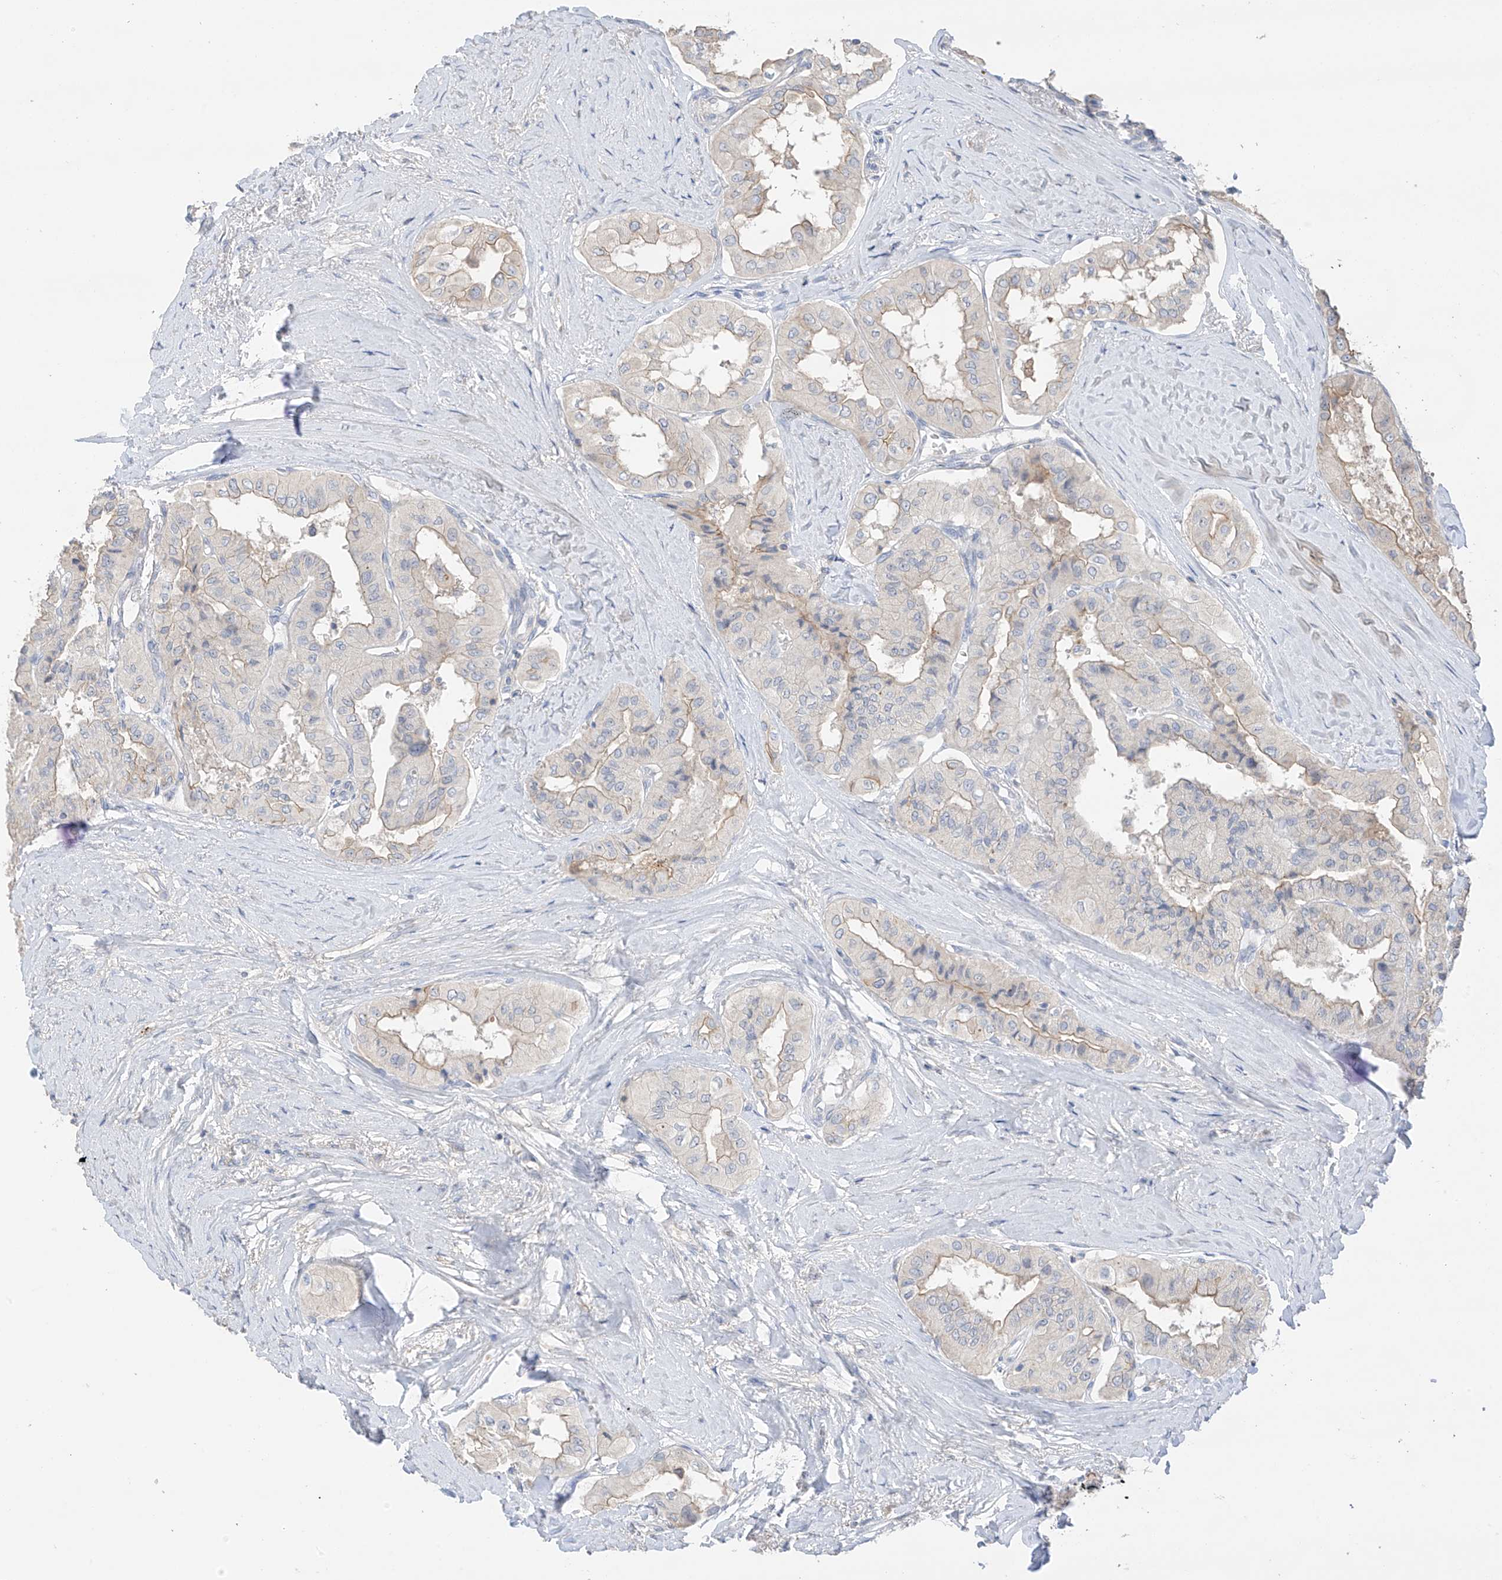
{"staining": {"intensity": "weak", "quantity": "25%-75%", "location": "cytoplasmic/membranous"}, "tissue": "thyroid cancer", "cell_type": "Tumor cells", "image_type": "cancer", "snomed": [{"axis": "morphology", "description": "Papillary adenocarcinoma, NOS"}, {"axis": "topography", "description": "Thyroid gland"}], "caption": "Protein staining of thyroid papillary adenocarcinoma tissue displays weak cytoplasmic/membranous staining in approximately 25%-75% of tumor cells.", "gene": "CAPN13", "patient": {"sex": "female", "age": 59}}